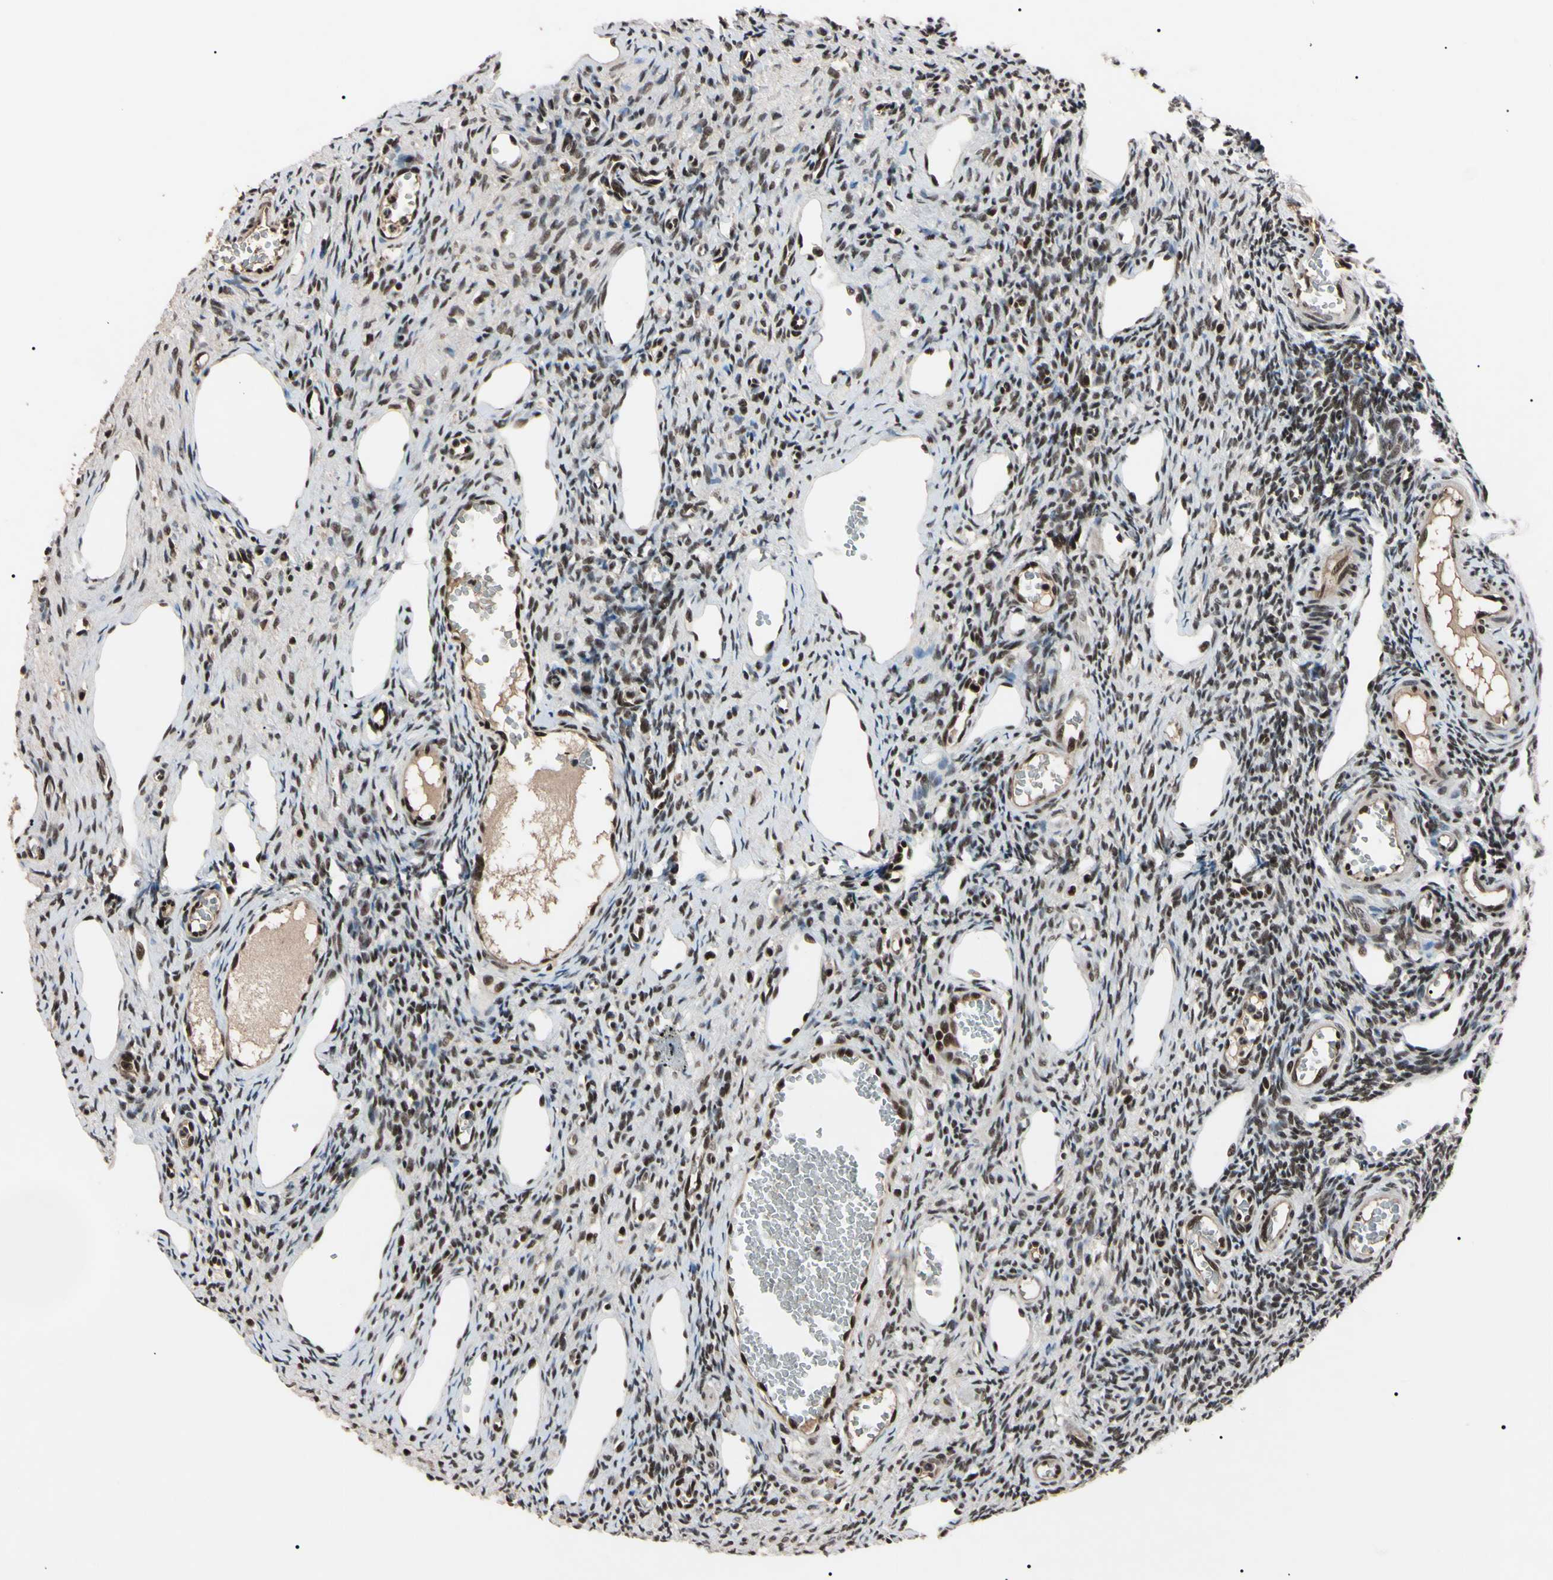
{"staining": {"intensity": "moderate", "quantity": ">75%", "location": "nuclear"}, "tissue": "ovary", "cell_type": "Ovarian stroma cells", "image_type": "normal", "snomed": [{"axis": "morphology", "description": "Normal tissue, NOS"}, {"axis": "topography", "description": "Ovary"}], "caption": "This micrograph demonstrates immunohistochemistry staining of benign ovary, with medium moderate nuclear expression in about >75% of ovarian stroma cells.", "gene": "YY1", "patient": {"sex": "female", "age": 33}}